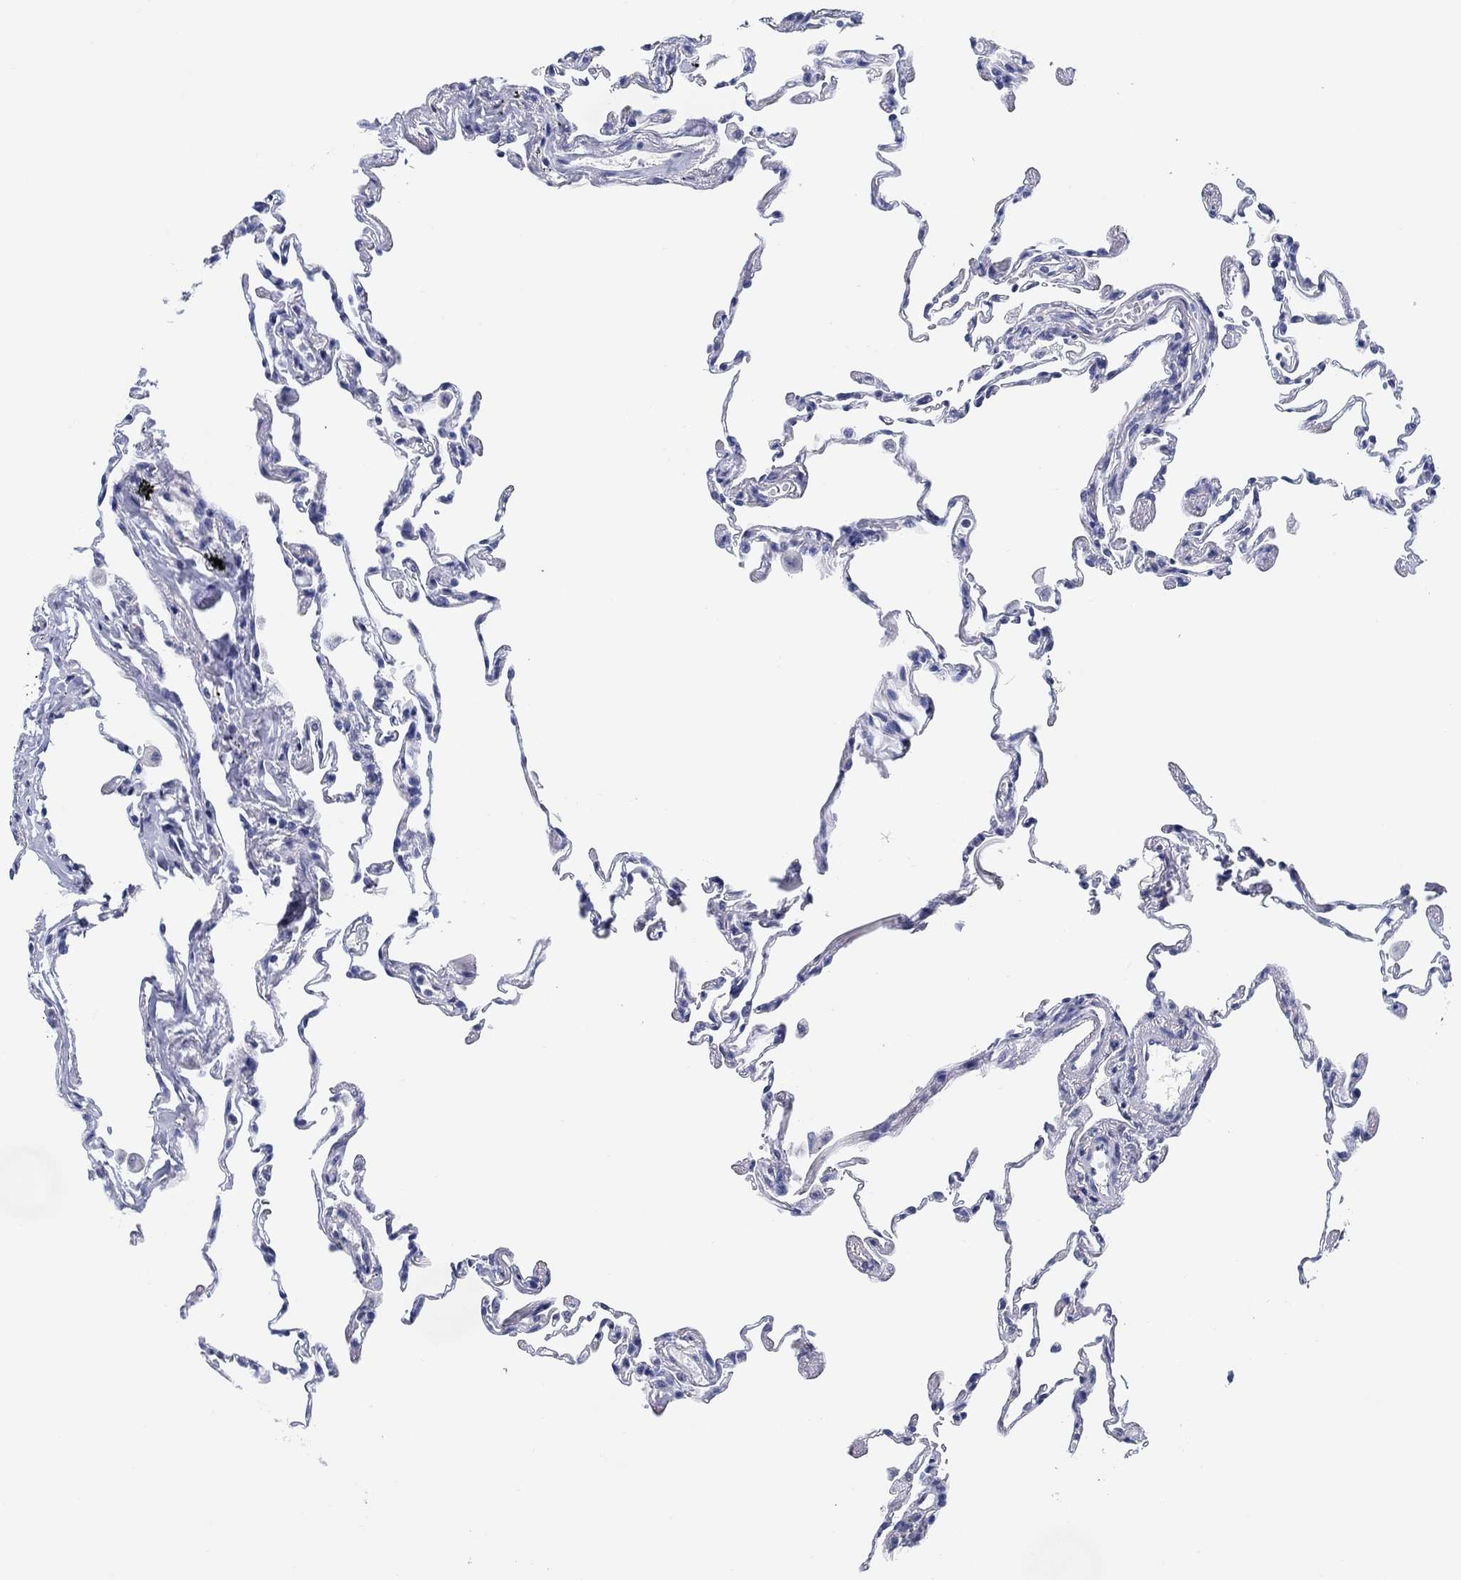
{"staining": {"intensity": "negative", "quantity": "none", "location": "none"}, "tissue": "lung", "cell_type": "Alveolar cells", "image_type": "normal", "snomed": [{"axis": "morphology", "description": "Normal tissue, NOS"}, {"axis": "topography", "description": "Lung"}], "caption": "High power microscopy micrograph of an immunohistochemistry (IHC) photomicrograph of benign lung, revealing no significant expression in alveolar cells. (DAB (3,3'-diaminobenzidine) immunohistochemistry with hematoxylin counter stain).", "gene": "OTUB2", "patient": {"sex": "female", "age": 57}}